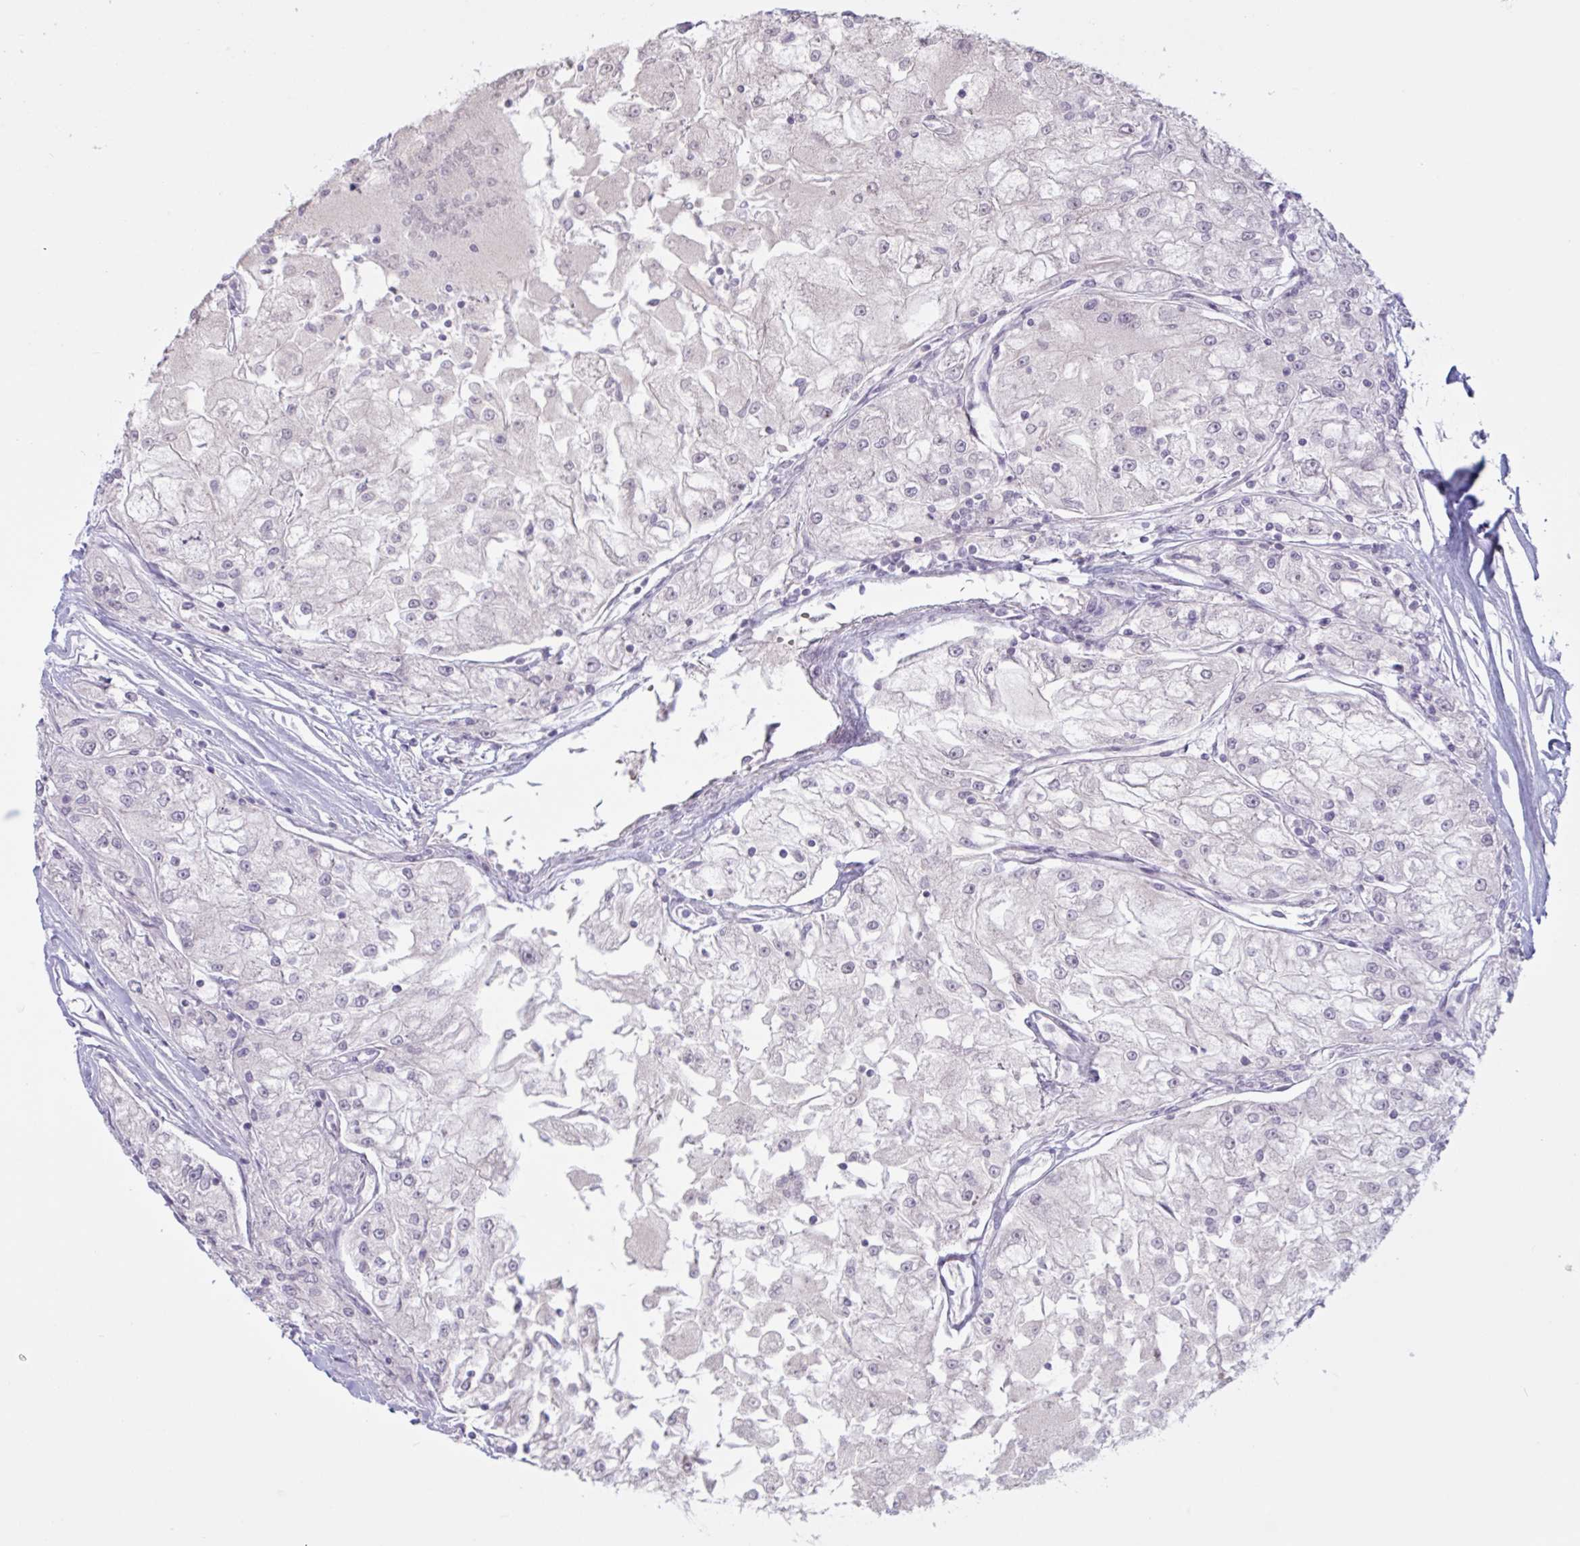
{"staining": {"intensity": "negative", "quantity": "none", "location": "none"}, "tissue": "renal cancer", "cell_type": "Tumor cells", "image_type": "cancer", "snomed": [{"axis": "morphology", "description": "Adenocarcinoma, NOS"}, {"axis": "topography", "description": "Kidney"}], "caption": "A micrograph of human adenocarcinoma (renal) is negative for staining in tumor cells.", "gene": "RFPL4B", "patient": {"sex": "female", "age": 72}}